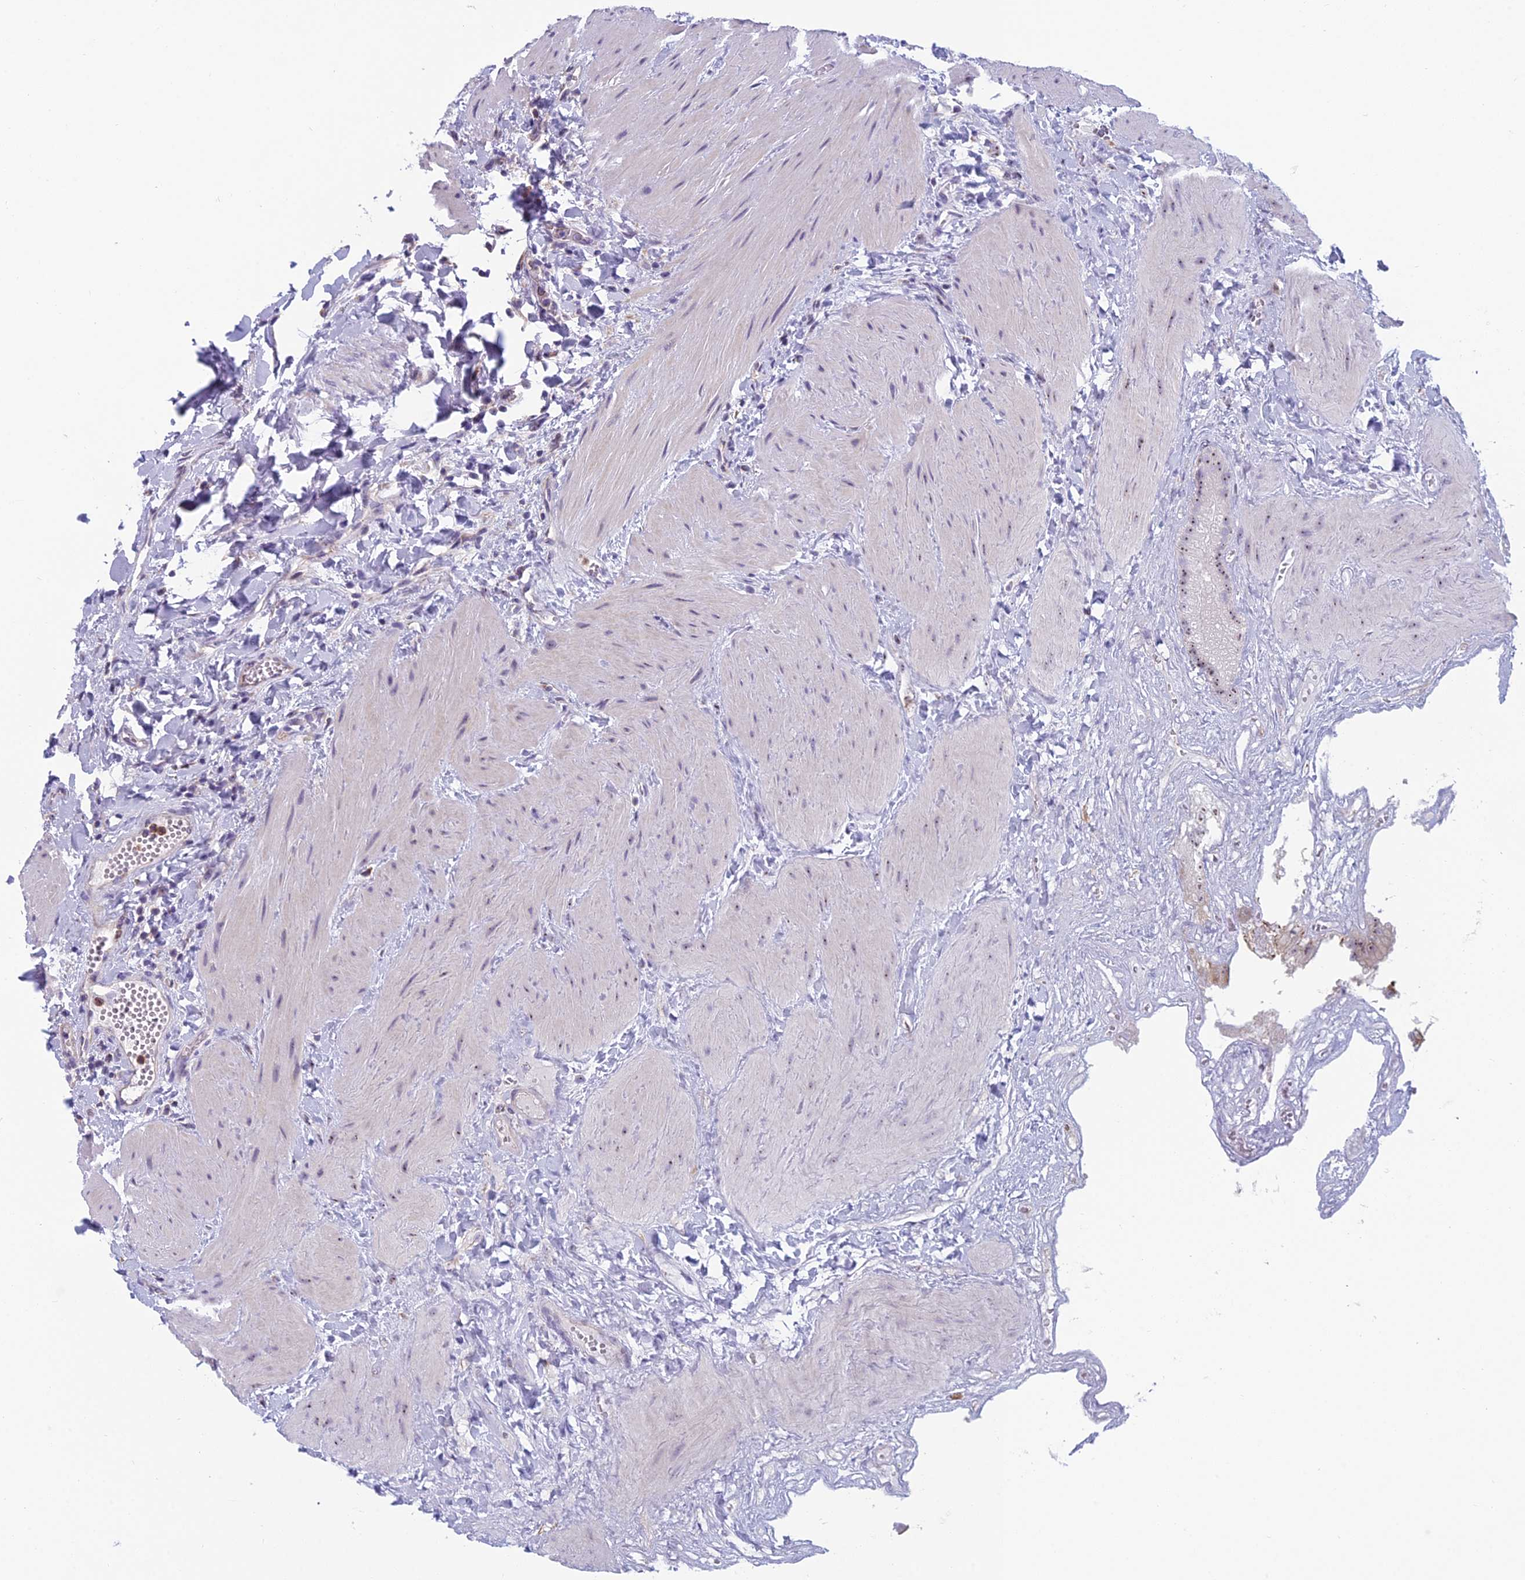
{"staining": {"intensity": "moderate", "quantity": "<25%", "location": "nuclear"}, "tissue": "gallbladder", "cell_type": "Glandular cells", "image_type": "normal", "snomed": [{"axis": "morphology", "description": "Normal tissue, NOS"}, {"axis": "topography", "description": "Gallbladder"}], "caption": "DAB (3,3'-diaminobenzidine) immunohistochemical staining of normal gallbladder displays moderate nuclear protein expression in approximately <25% of glandular cells. The protein of interest is stained brown, and the nuclei are stained in blue (DAB (3,3'-diaminobenzidine) IHC with brightfield microscopy, high magnification).", "gene": "NOC2L", "patient": {"sex": "male", "age": 55}}